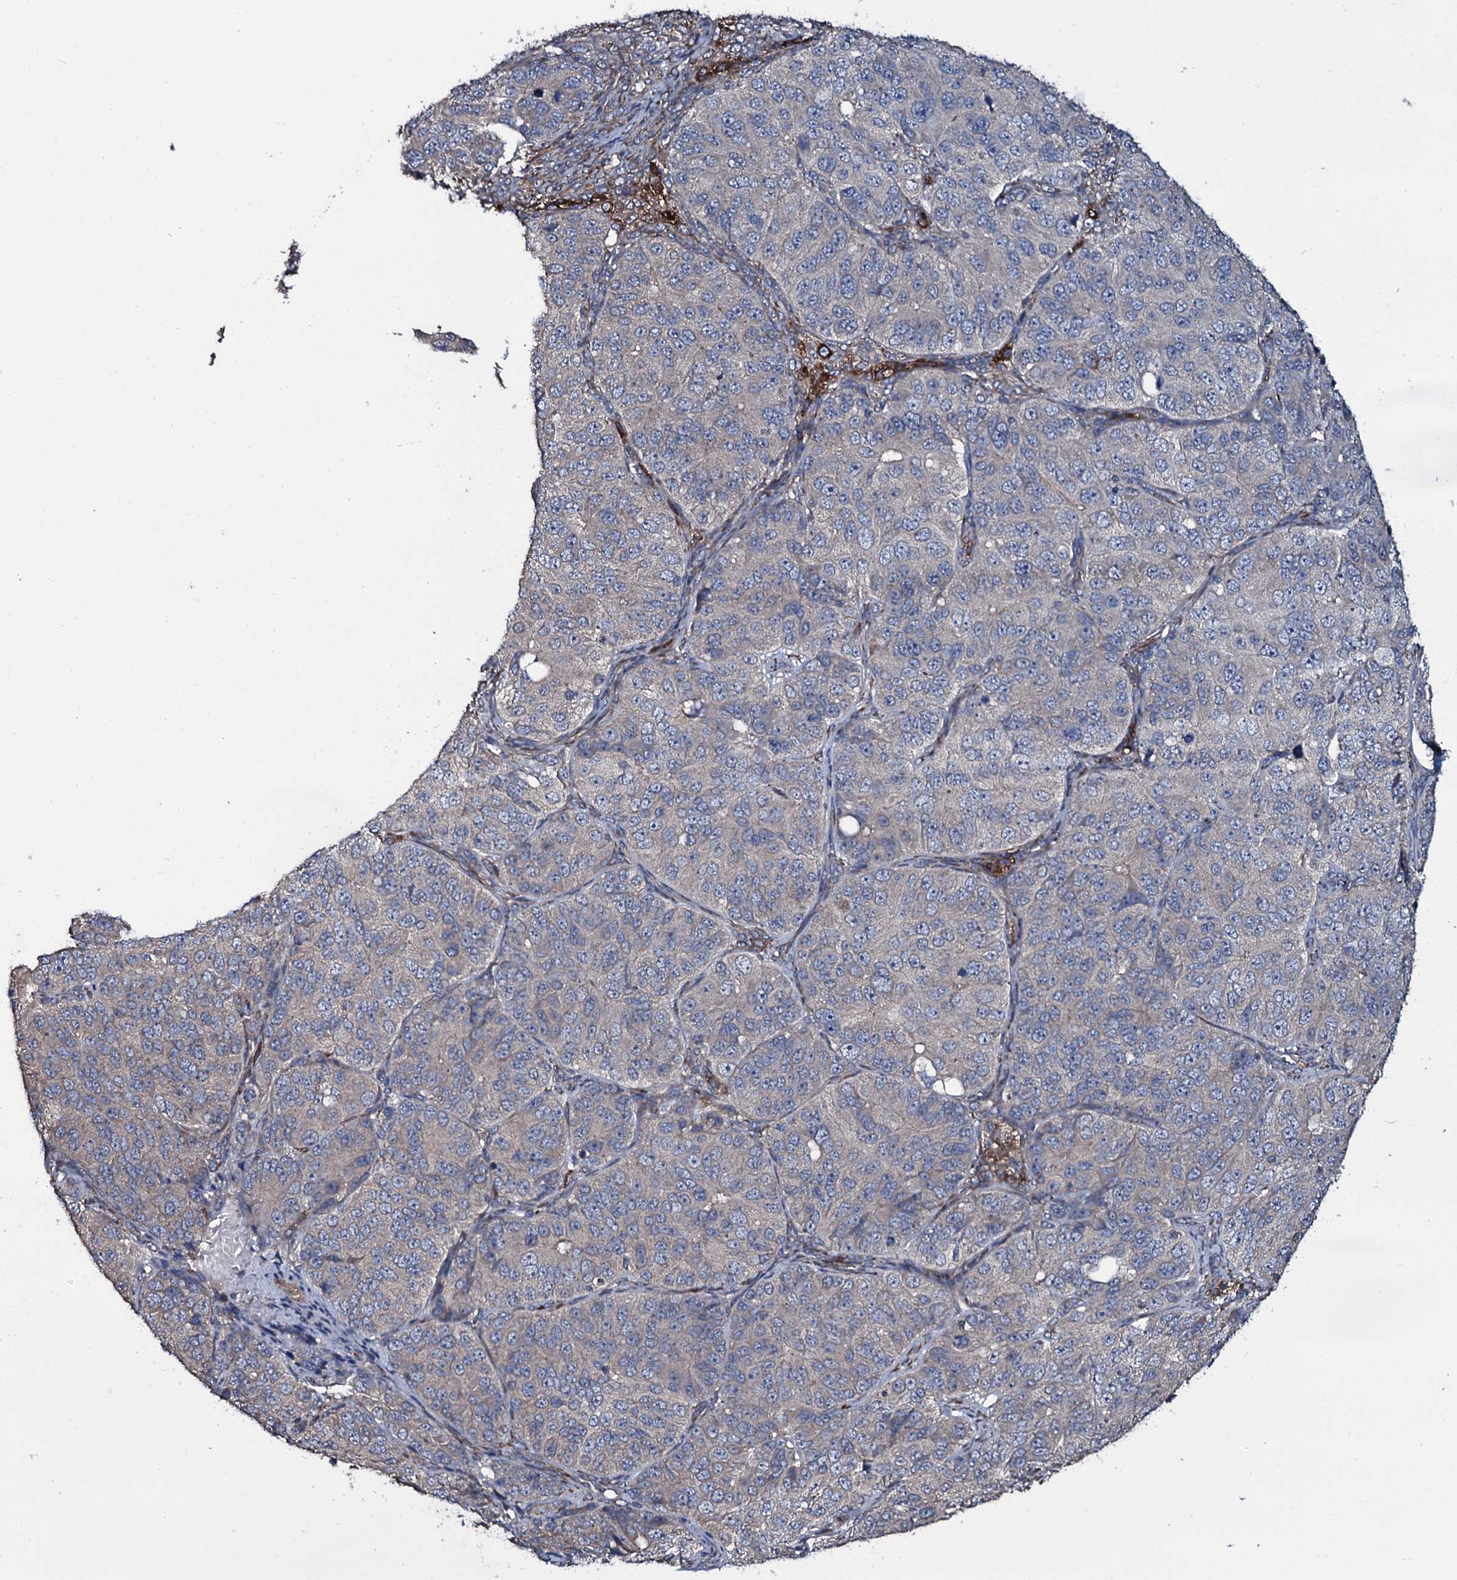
{"staining": {"intensity": "weak", "quantity": "<25%", "location": "cytoplasmic/membranous"}, "tissue": "ovarian cancer", "cell_type": "Tumor cells", "image_type": "cancer", "snomed": [{"axis": "morphology", "description": "Carcinoma, endometroid"}, {"axis": "topography", "description": "Ovary"}], "caption": "IHC micrograph of human ovarian cancer stained for a protein (brown), which displays no staining in tumor cells.", "gene": "WIPF3", "patient": {"sex": "female", "age": 51}}